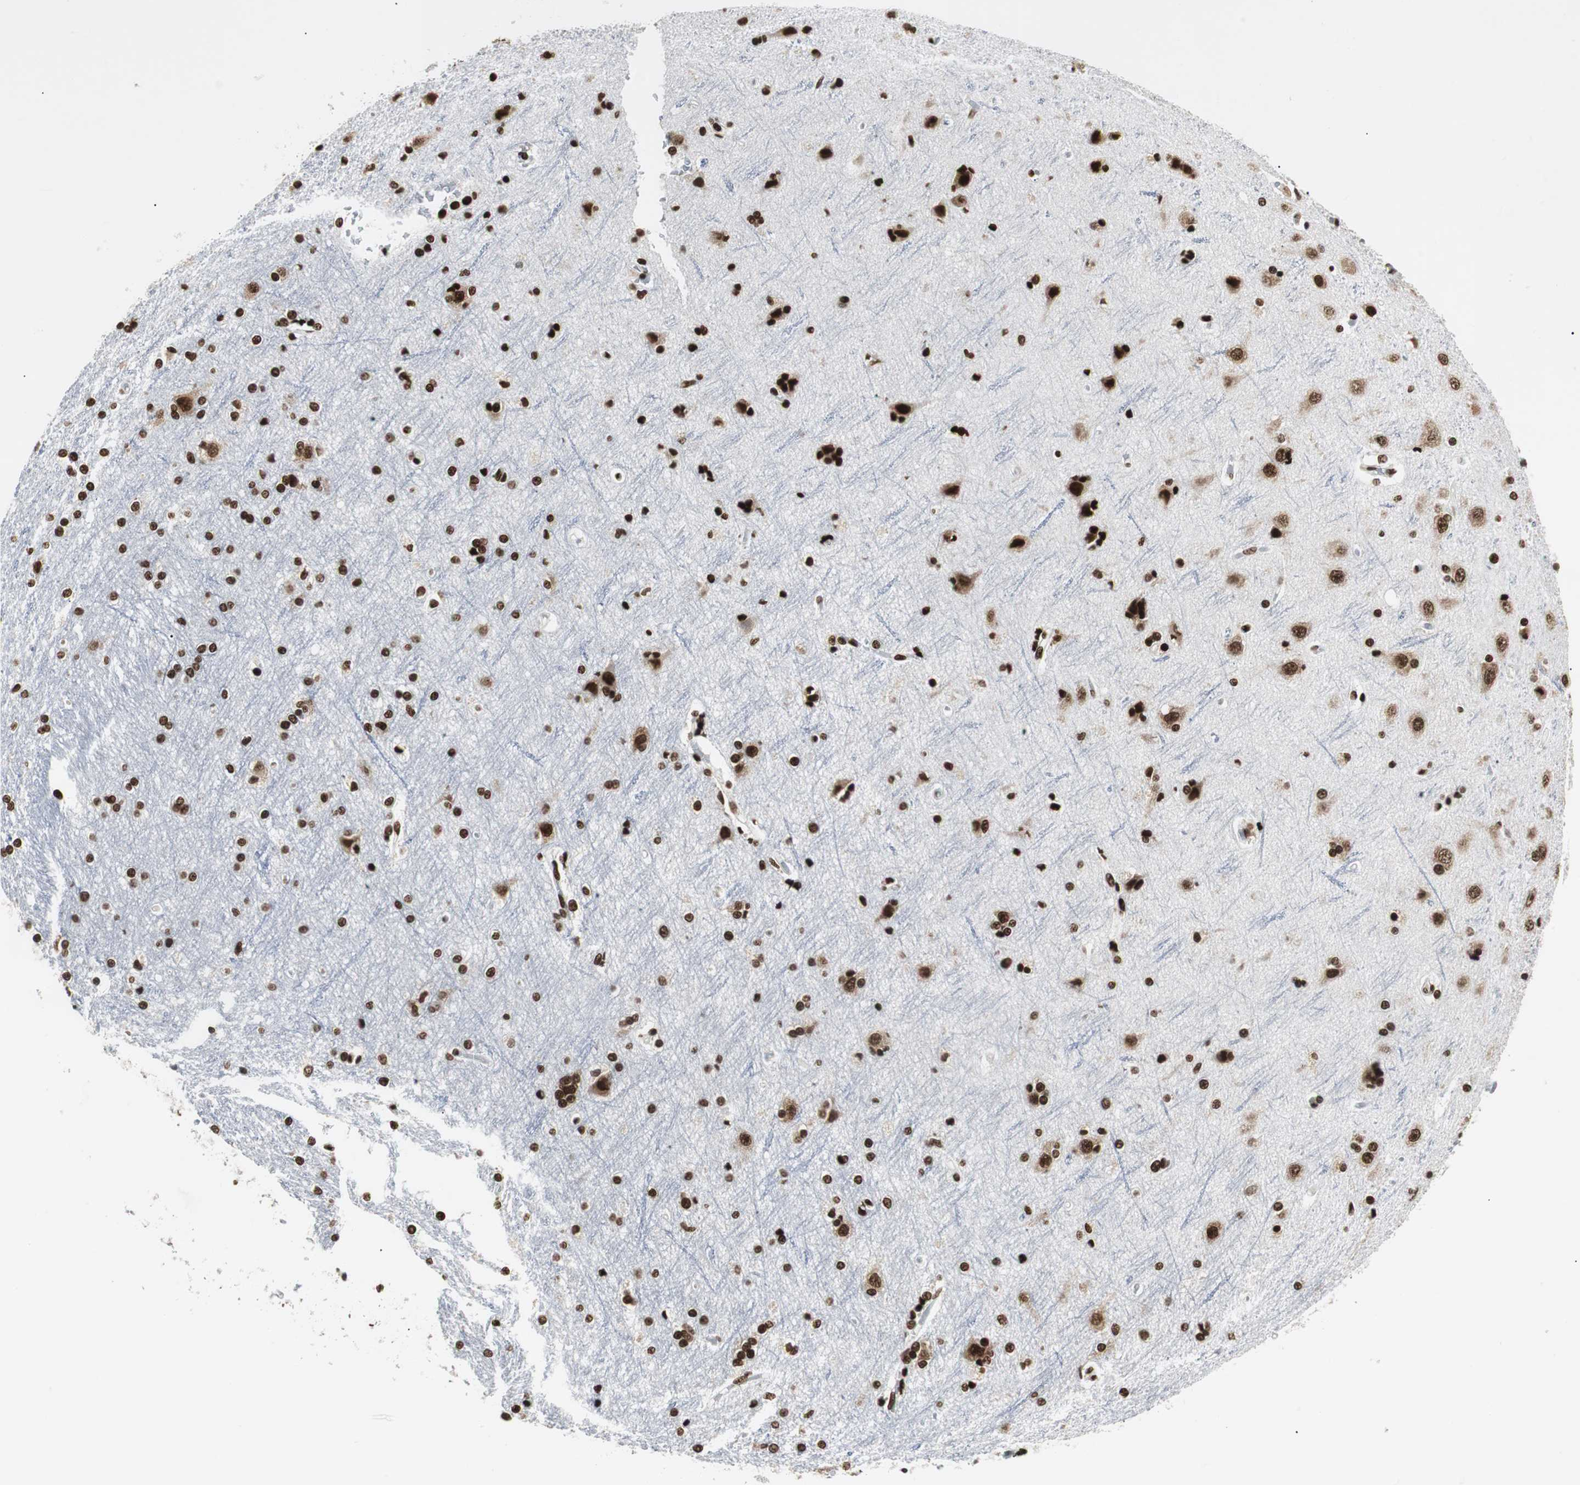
{"staining": {"intensity": "moderate", "quantity": ">75%", "location": "nuclear"}, "tissue": "cerebral cortex", "cell_type": "Endothelial cells", "image_type": "normal", "snomed": [{"axis": "morphology", "description": "Normal tissue, NOS"}, {"axis": "topography", "description": "Cerebral cortex"}], "caption": "Protein analysis of normal cerebral cortex demonstrates moderate nuclear expression in about >75% of endothelial cells.", "gene": "MTA2", "patient": {"sex": "female", "age": 54}}